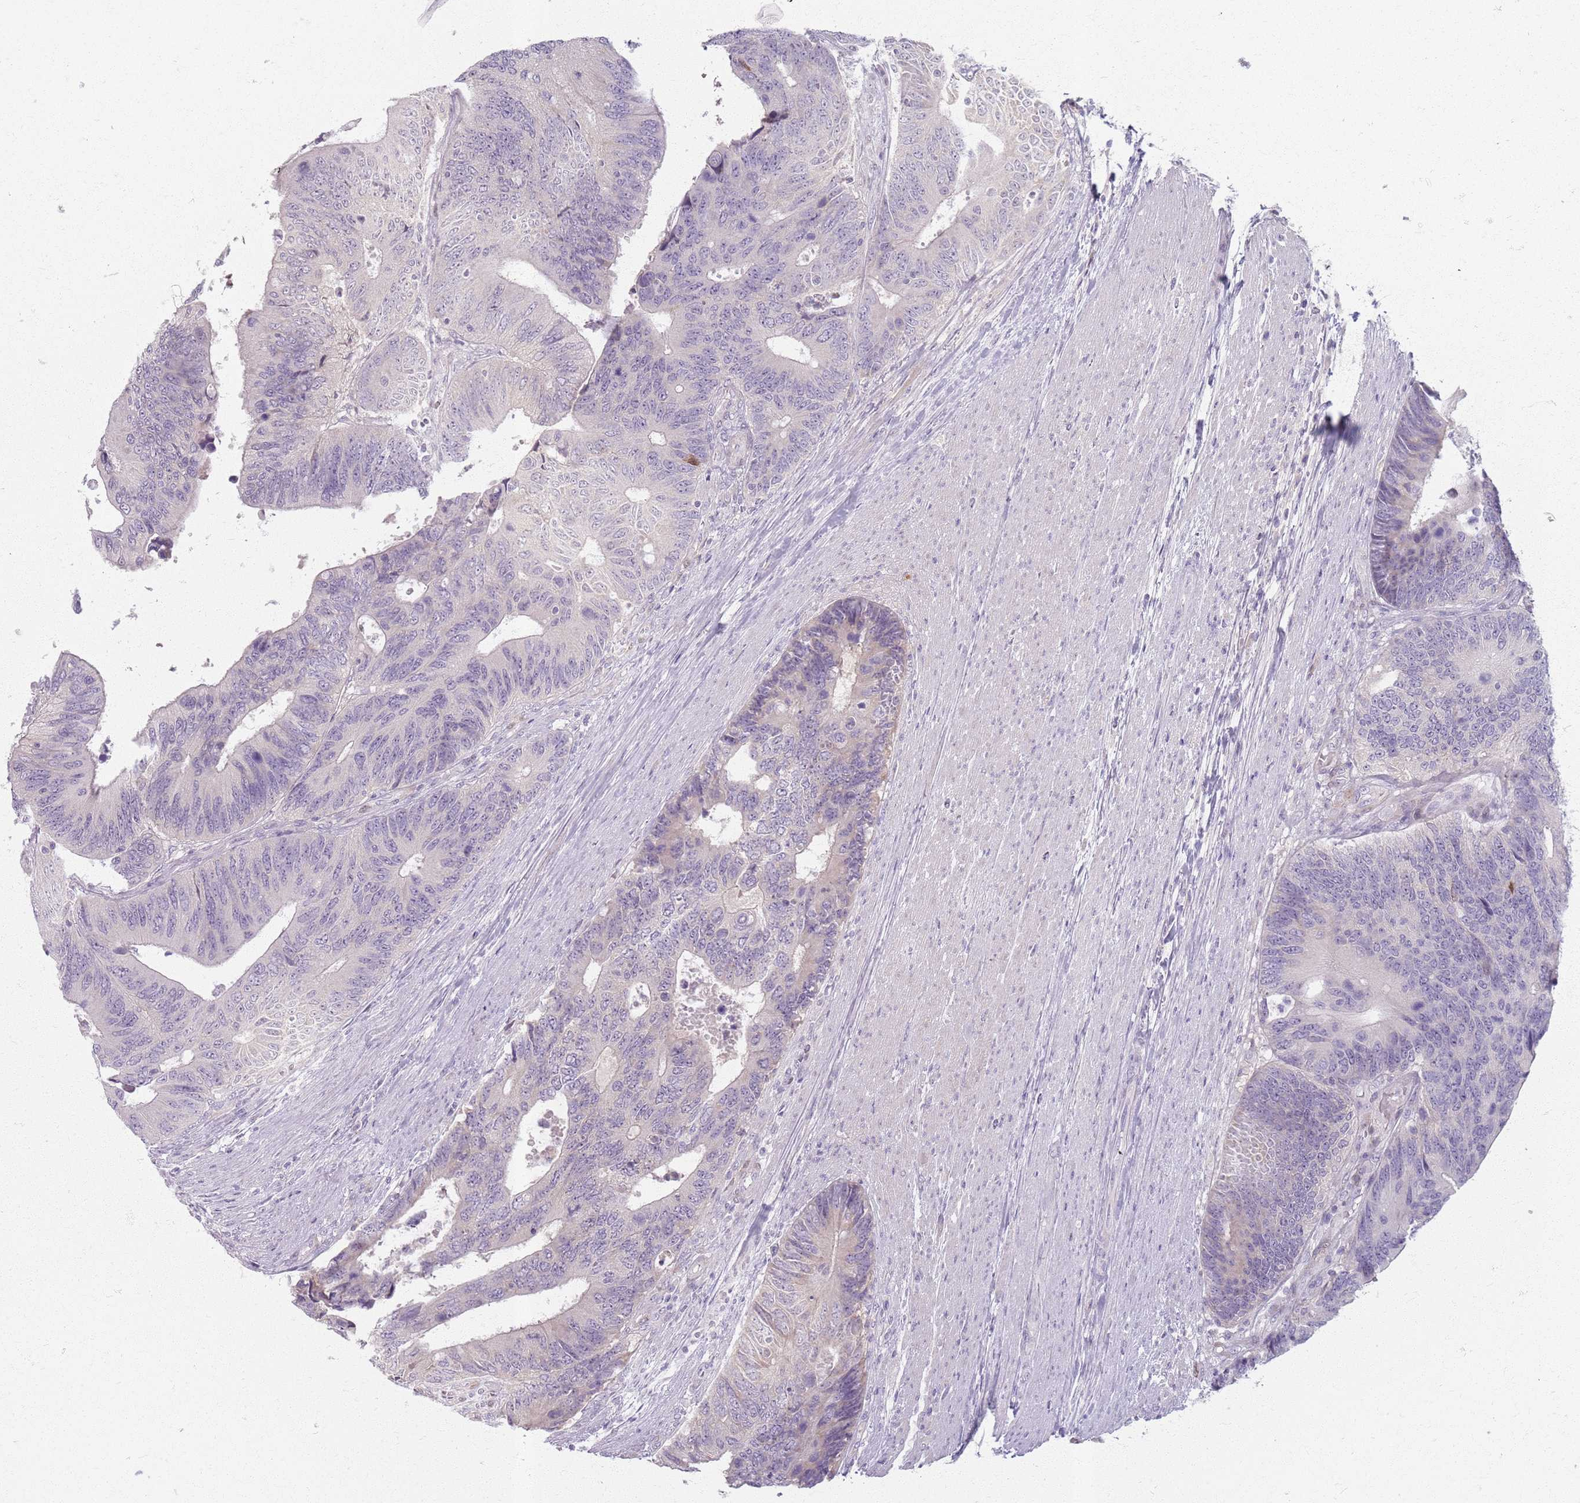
{"staining": {"intensity": "negative", "quantity": "none", "location": "none"}, "tissue": "colorectal cancer", "cell_type": "Tumor cells", "image_type": "cancer", "snomed": [{"axis": "morphology", "description": "Adenocarcinoma, NOS"}, {"axis": "topography", "description": "Colon"}], "caption": "Adenocarcinoma (colorectal) was stained to show a protein in brown. There is no significant expression in tumor cells.", "gene": "CRIPT", "patient": {"sex": "male", "age": 87}}